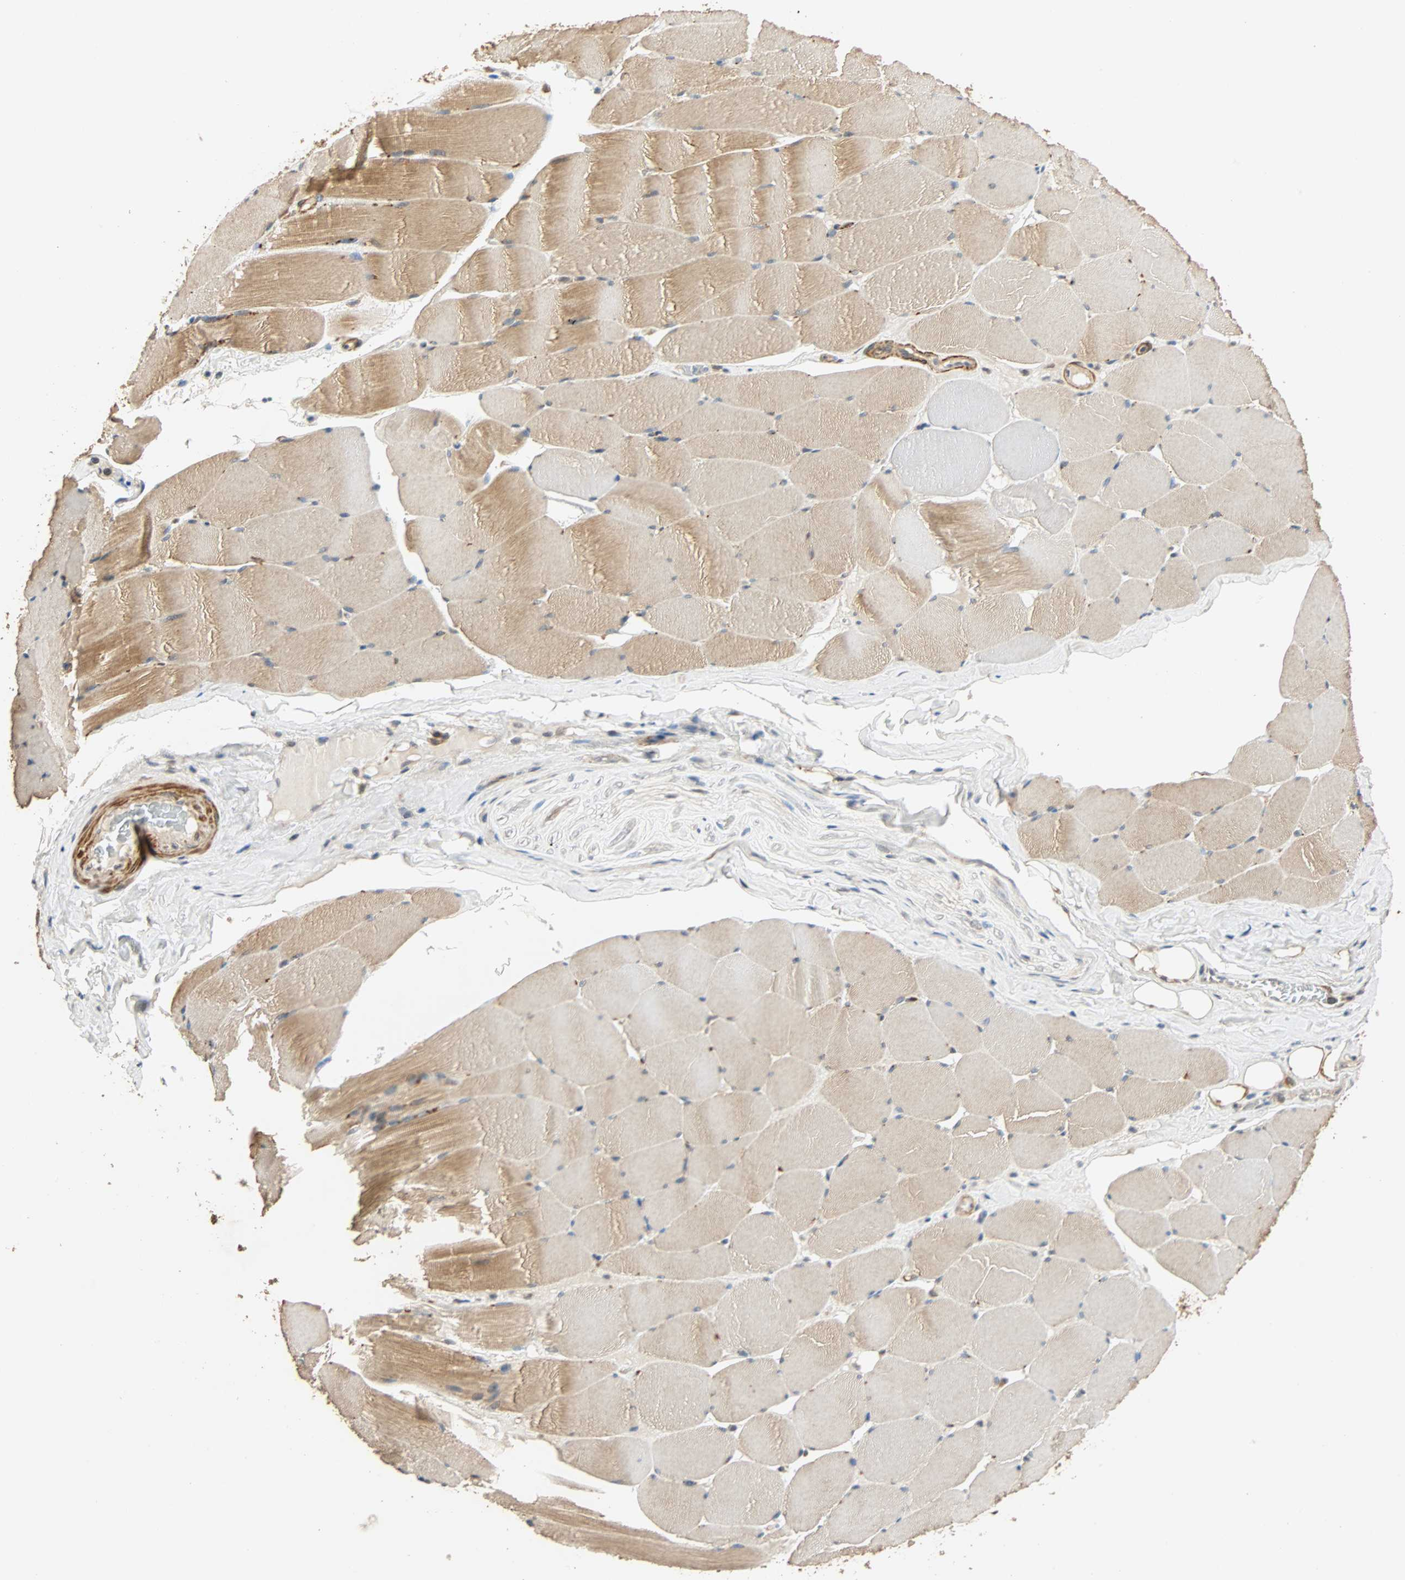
{"staining": {"intensity": "moderate", "quantity": ">75%", "location": "cytoplasmic/membranous"}, "tissue": "skeletal muscle", "cell_type": "Myocytes", "image_type": "normal", "snomed": [{"axis": "morphology", "description": "Normal tissue, NOS"}, {"axis": "topography", "description": "Skeletal muscle"}], "caption": "Immunohistochemistry (IHC) photomicrograph of benign skeletal muscle stained for a protein (brown), which displays medium levels of moderate cytoplasmic/membranous staining in about >75% of myocytes.", "gene": "QSER1", "patient": {"sex": "male", "age": 62}}